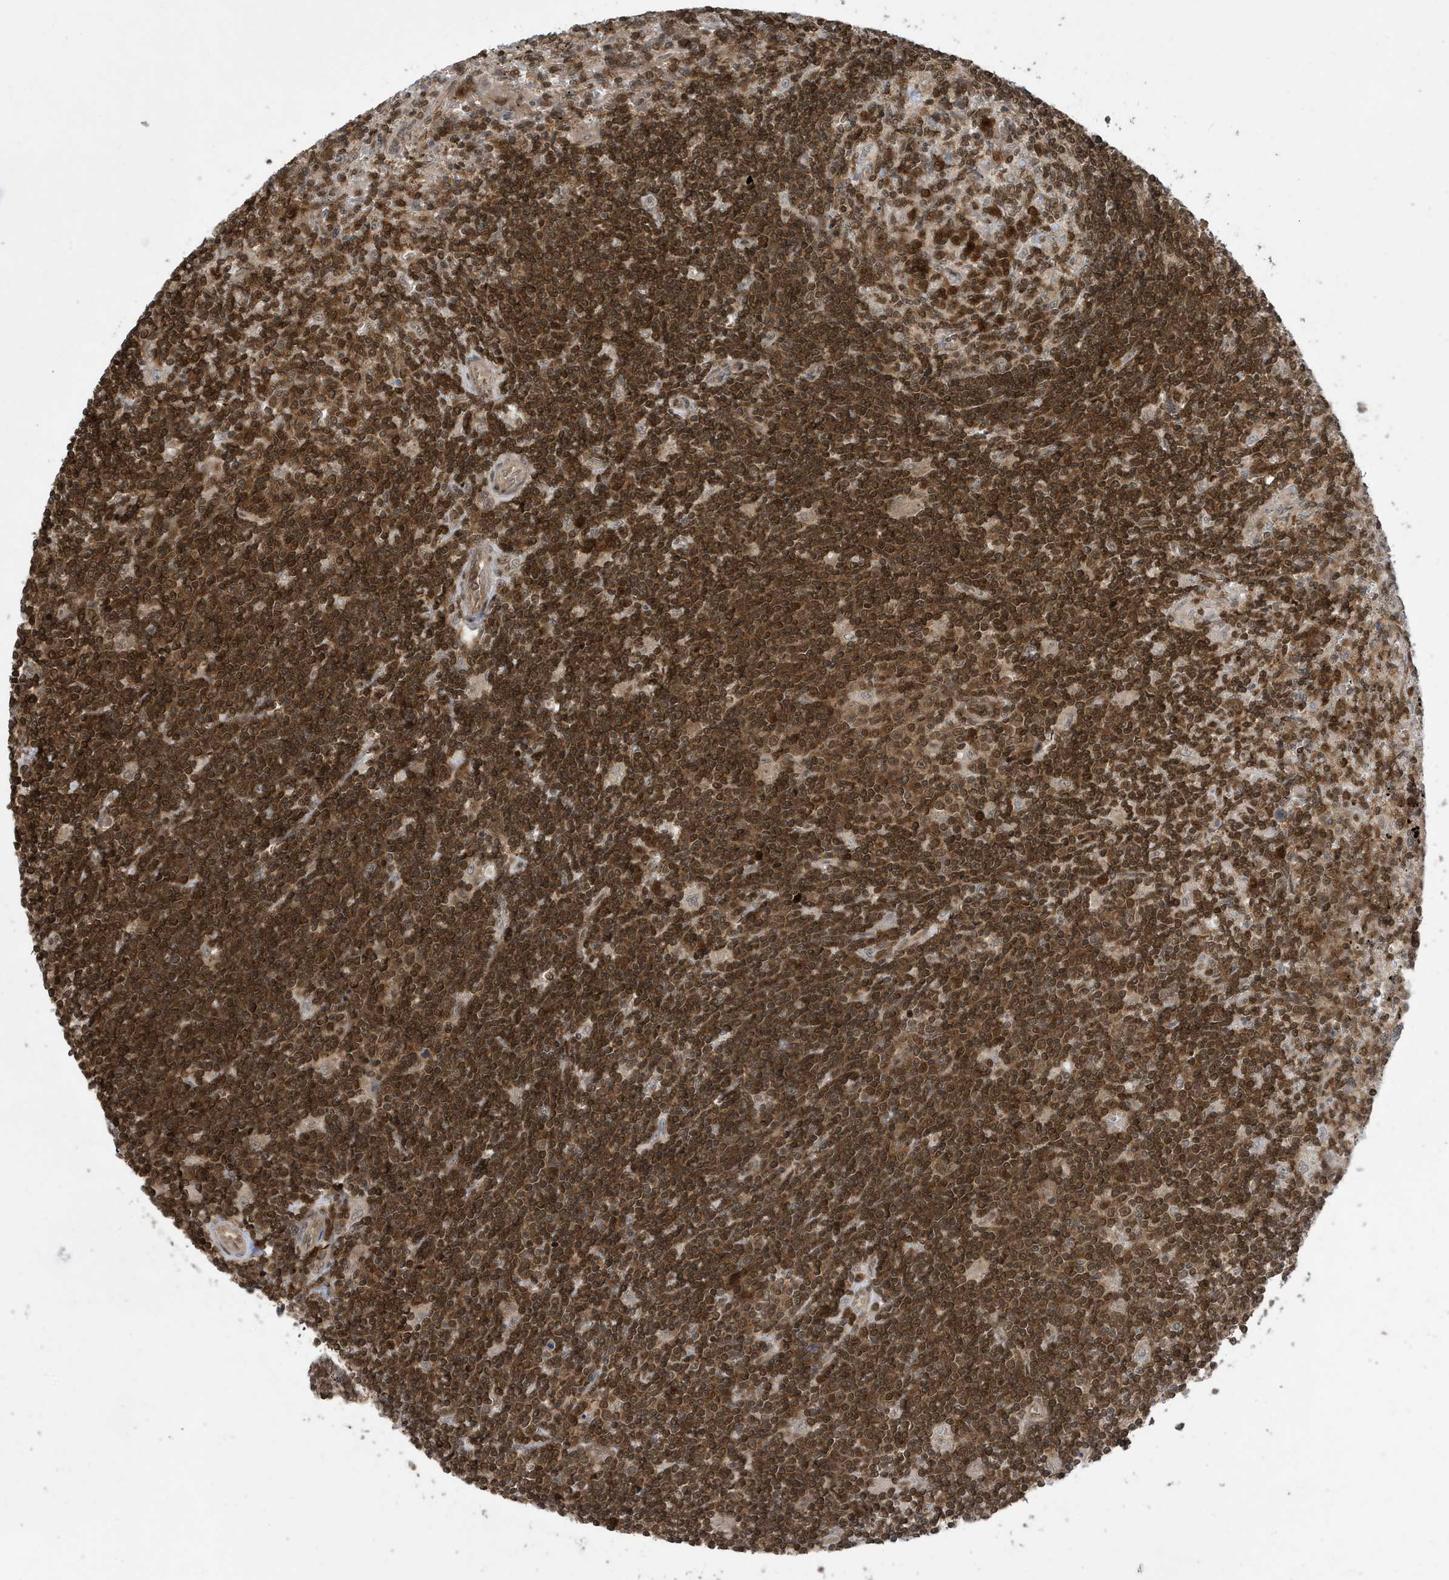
{"staining": {"intensity": "strong", "quantity": ">75%", "location": "cytoplasmic/membranous,nuclear"}, "tissue": "lymphoma", "cell_type": "Tumor cells", "image_type": "cancer", "snomed": [{"axis": "morphology", "description": "Malignant lymphoma, non-Hodgkin's type, Low grade"}, {"axis": "topography", "description": "Spleen"}], "caption": "Lymphoma was stained to show a protein in brown. There is high levels of strong cytoplasmic/membranous and nuclear staining in about >75% of tumor cells.", "gene": "UBQLN1", "patient": {"sex": "male", "age": 76}}